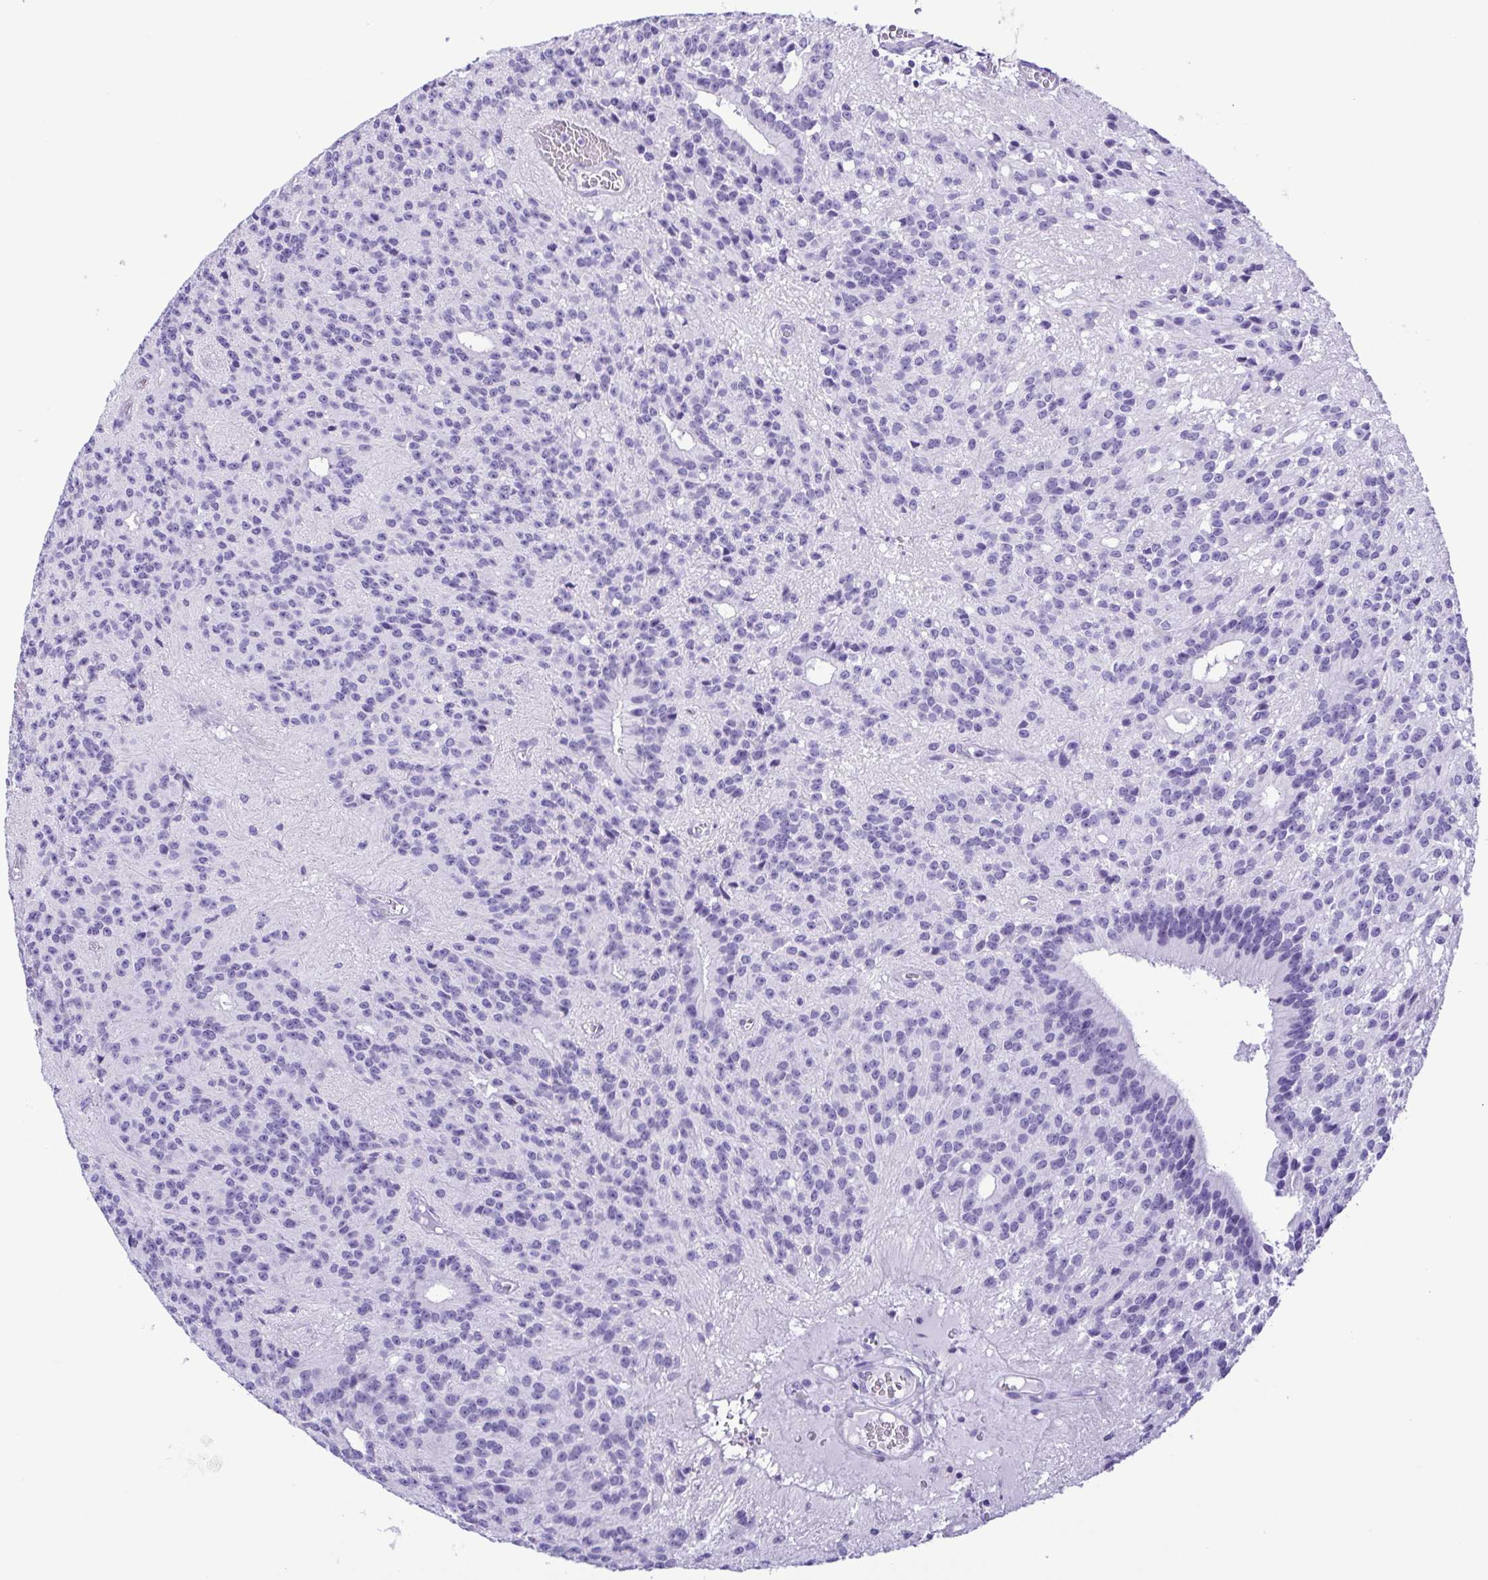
{"staining": {"intensity": "negative", "quantity": "none", "location": "none"}, "tissue": "glioma", "cell_type": "Tumor cells", "image_type": "cancer", "snomed": [{"axis": "morphology", "description": "Glioma, malignant, Low grade"}, {"axis": "topography", "description": "Brain"}], "caption": "Tumor cells show no significant positivity in glioma.", "gene": "PAK3", "patient": {"sex": "male", "age": 31}}